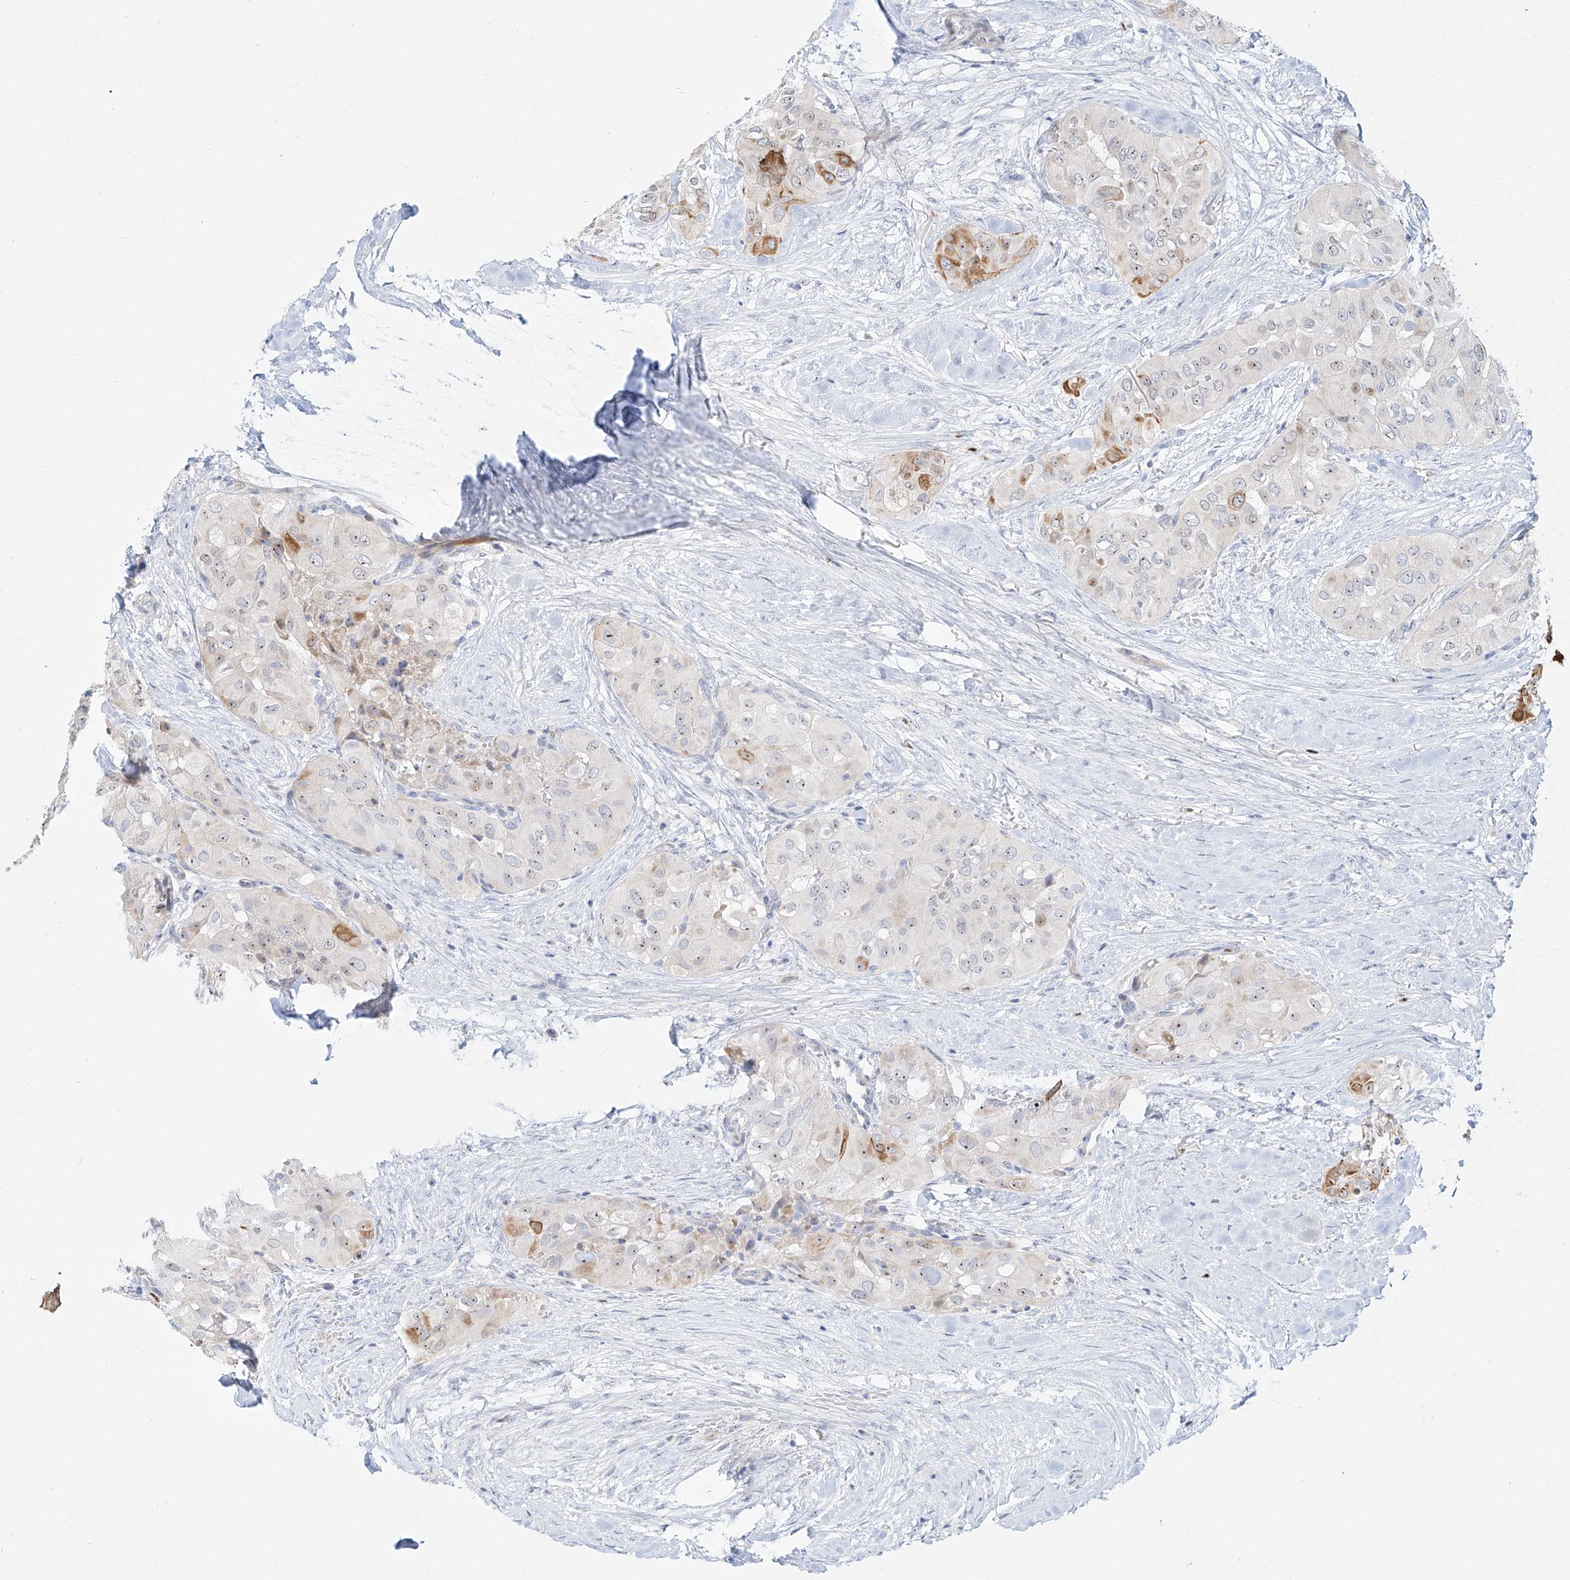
{"staining": {"intensity": "moderate", "quantity": "<25%", "location": "cytoplasmic/membranous,nuclear"}, "tissue": "thyroid cancer", "cell_type": "Tumor cells", "image_type": "cancer", "snomed": [{"axis": "morphology", "description": "Papillary adenocarcinoma, NOS"}, {"axis": "topography", "description": "Thyroid gland"}], "caption": "Immunohistochemistry of thyroid cancer (papillary adenocarcinoma) reveals low levels of moderate cytoplasmic/membranous and nuclear expression in approximately <25% of tumor cells.", "gene": "SNU13", "patient": {"sex": "female", "age": 59}}